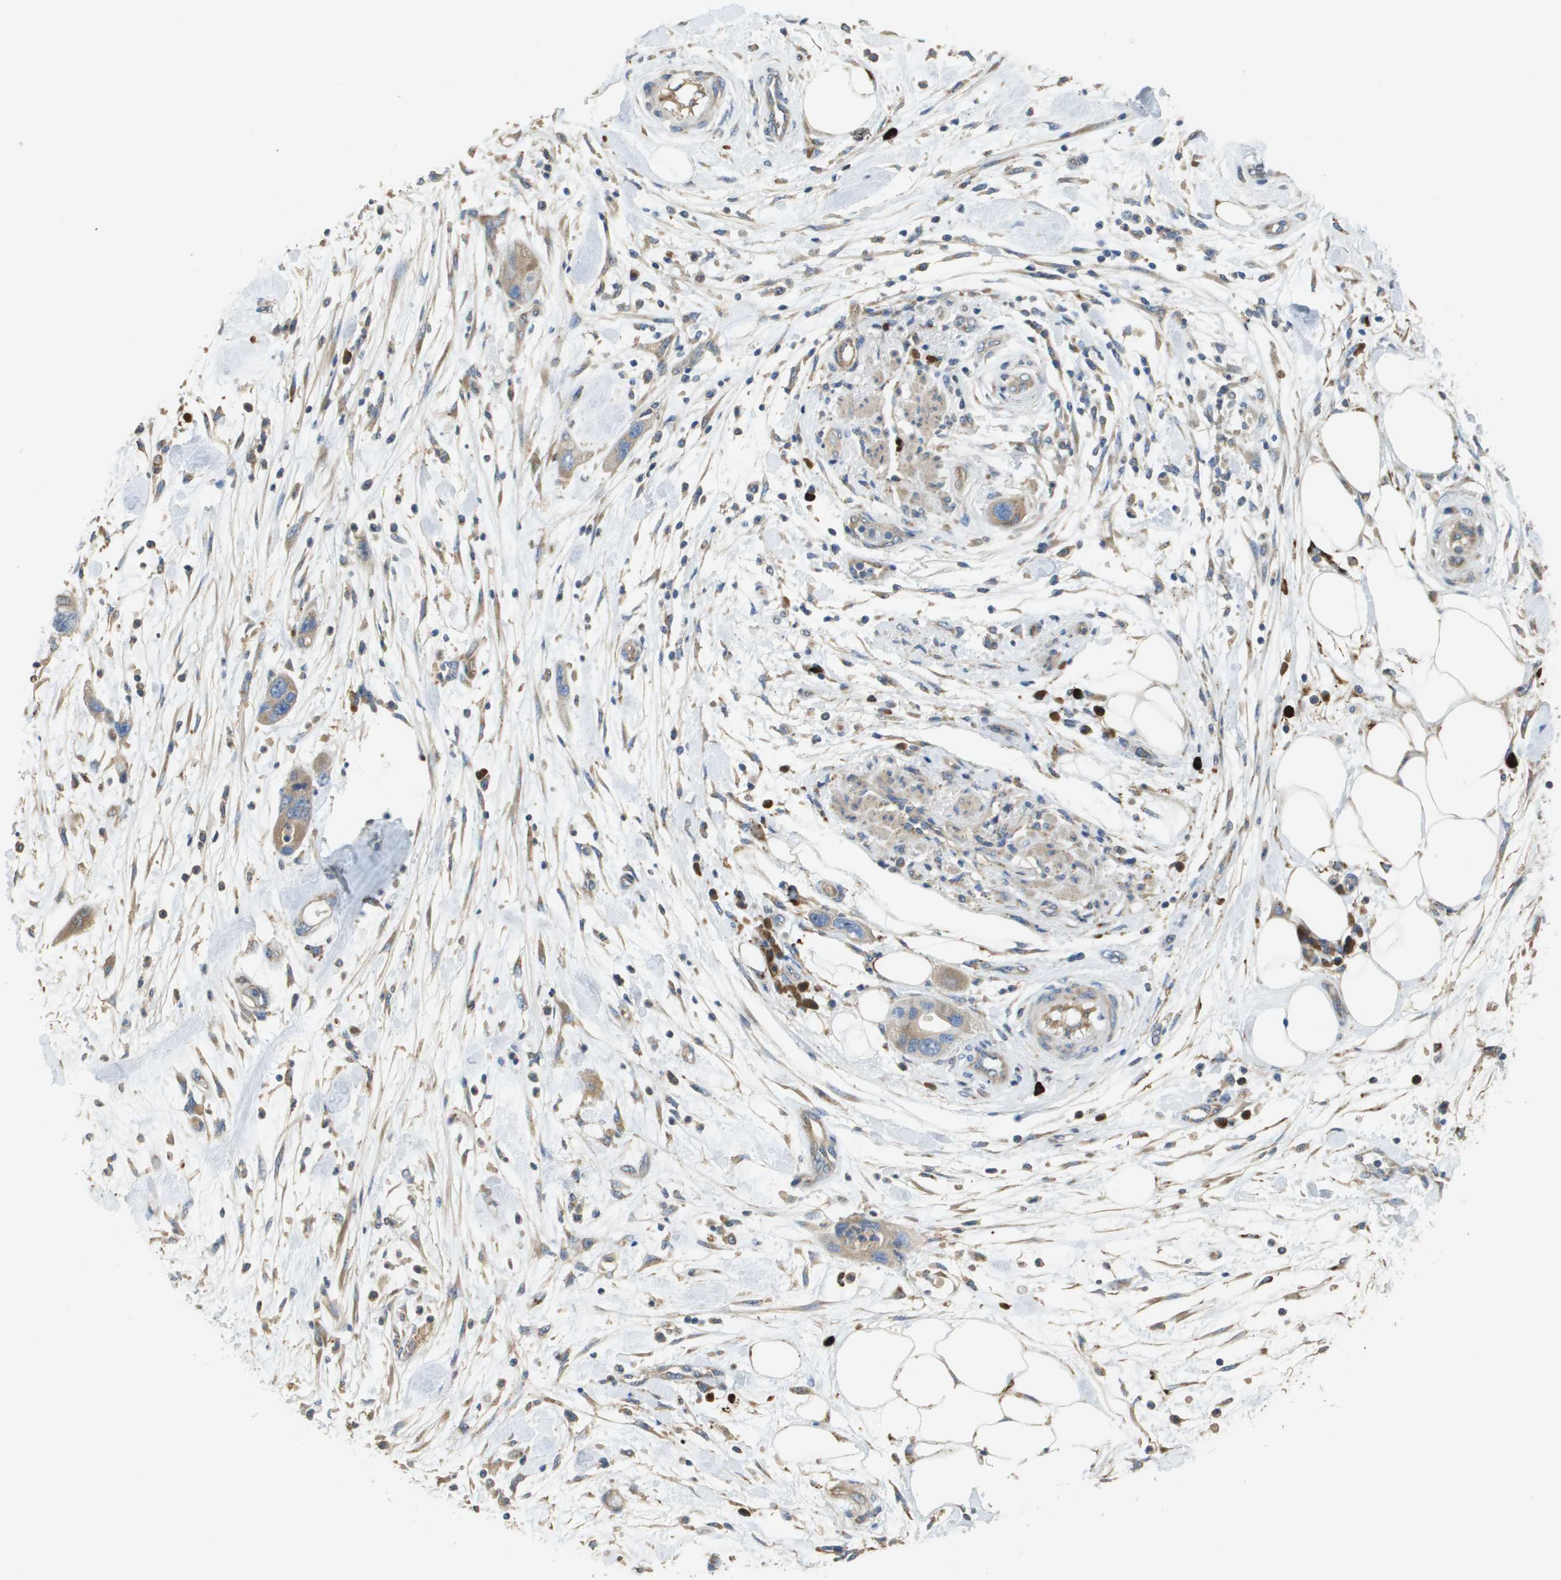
{"staining": {"intensity": "weak", "quantity": ">75%", "location": "cytoplasmic/membranous"}, "tissue": "pancreatic cancer", "cell_type": "Tumor cells", "image_type": "cancer", "snomed": [{"axis": "morphology", "description": "Normal tissue, NOS"}, {"axis": "morphology", "description": "Adenocarcinoma, NOS"}, {"axis": "topography", "description": "Pancreas"}], "caption": "A brown stain labels weak cytoplasmic/membranous staining of a protein in human pancreatic adenocarcinoma tumor cells.", "gene": "CASP10", "patient": {"sex": "female", "age": 71}}